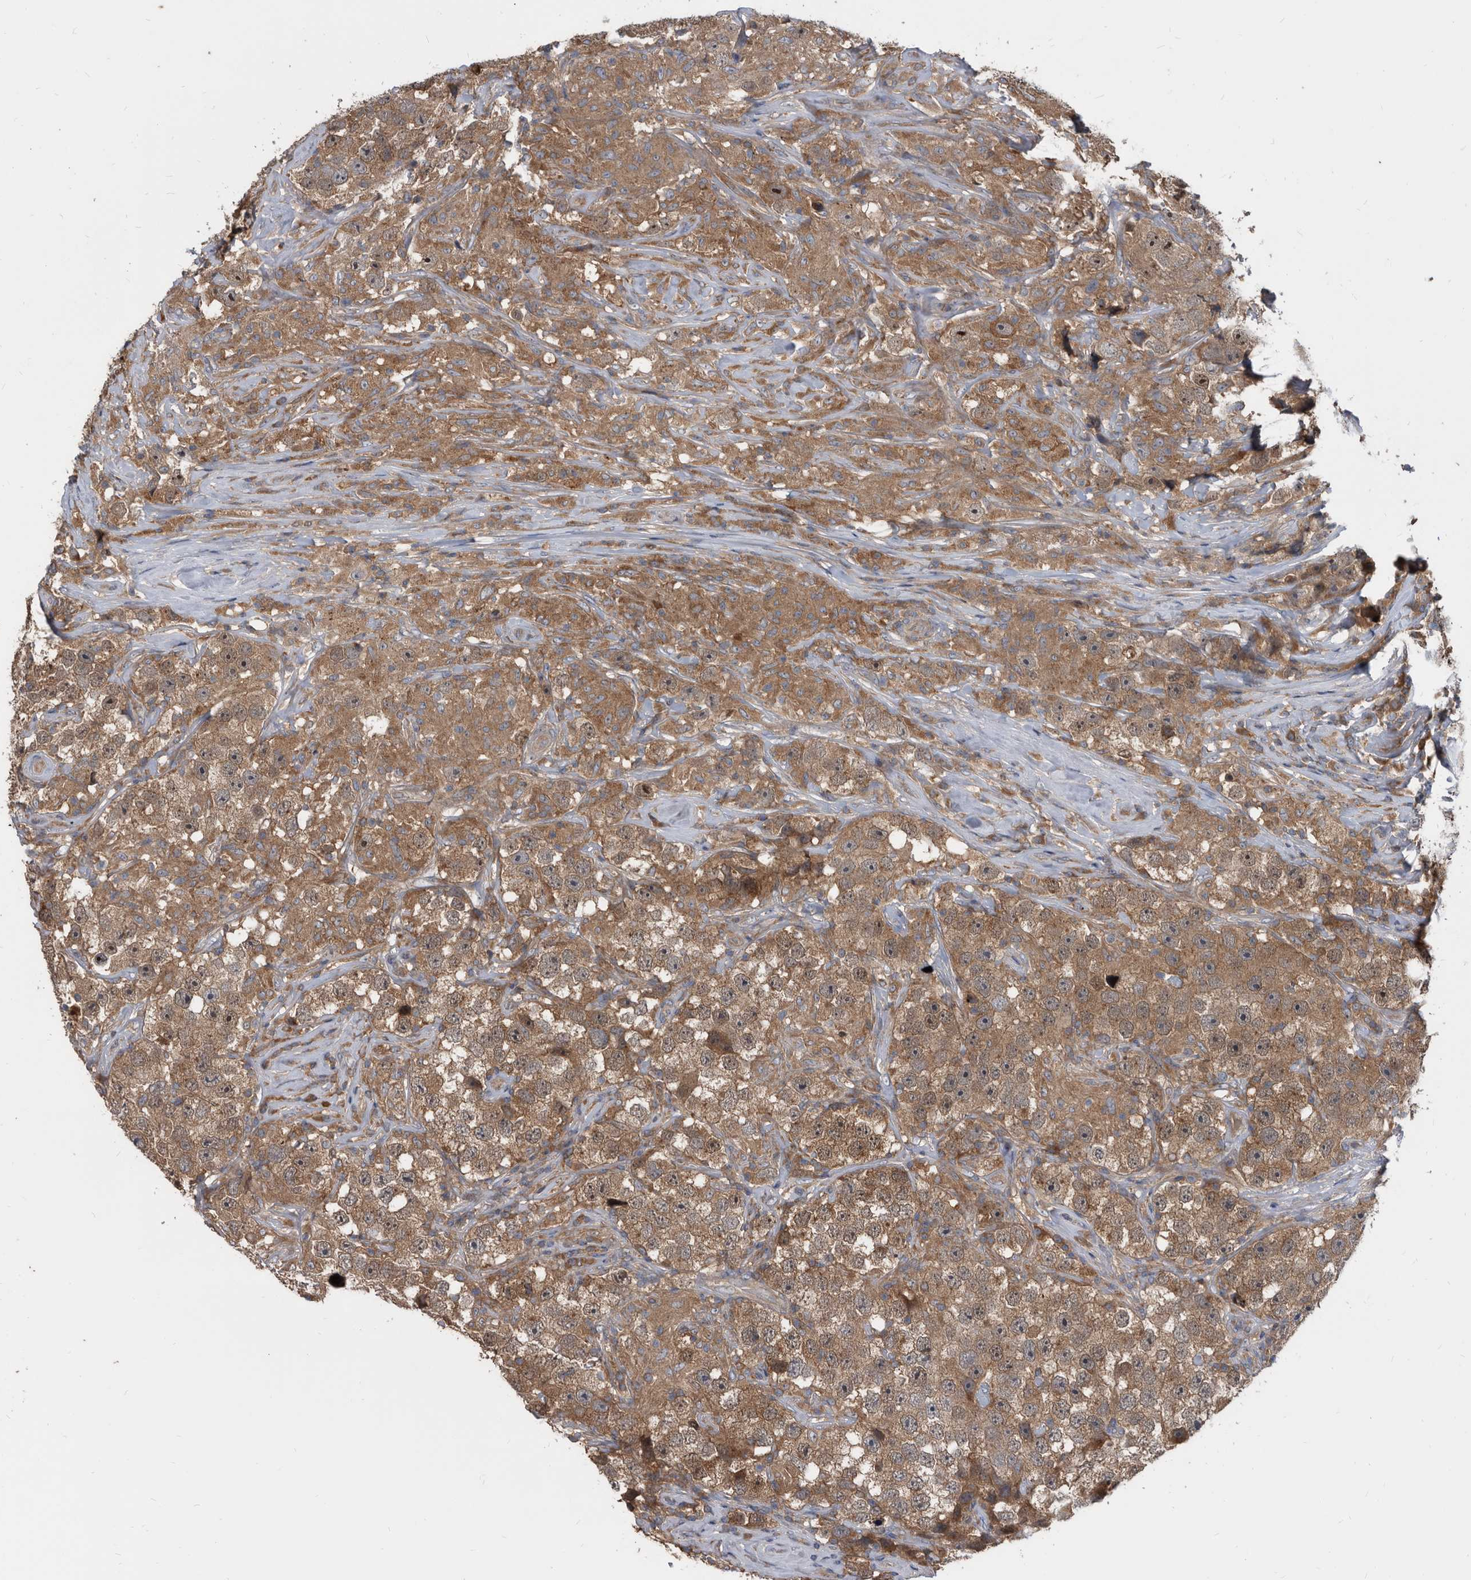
{"staining": {"intensity": "moderate", "quantity": ">75%", "location": "cytoplasmic/membranous,nuclear"}, "tissue": "testis cancer", "cell_type": "Tumor cells", "image_type": "cancer", "snomed": [{"axis": "morphology", "description": "Seminoma, NOS"}, {"axis": "topography", "description": "Testis"}], "caption": "High-power microscopy captured an IHC photomicrograph of testis cancer (seminoma), revealing moderate cytoplasmic/membranous and nuclear staining in approximately >75% of tumor cells.", "gene": "APEH", "patient": {"sex": "male", "age": 49}}